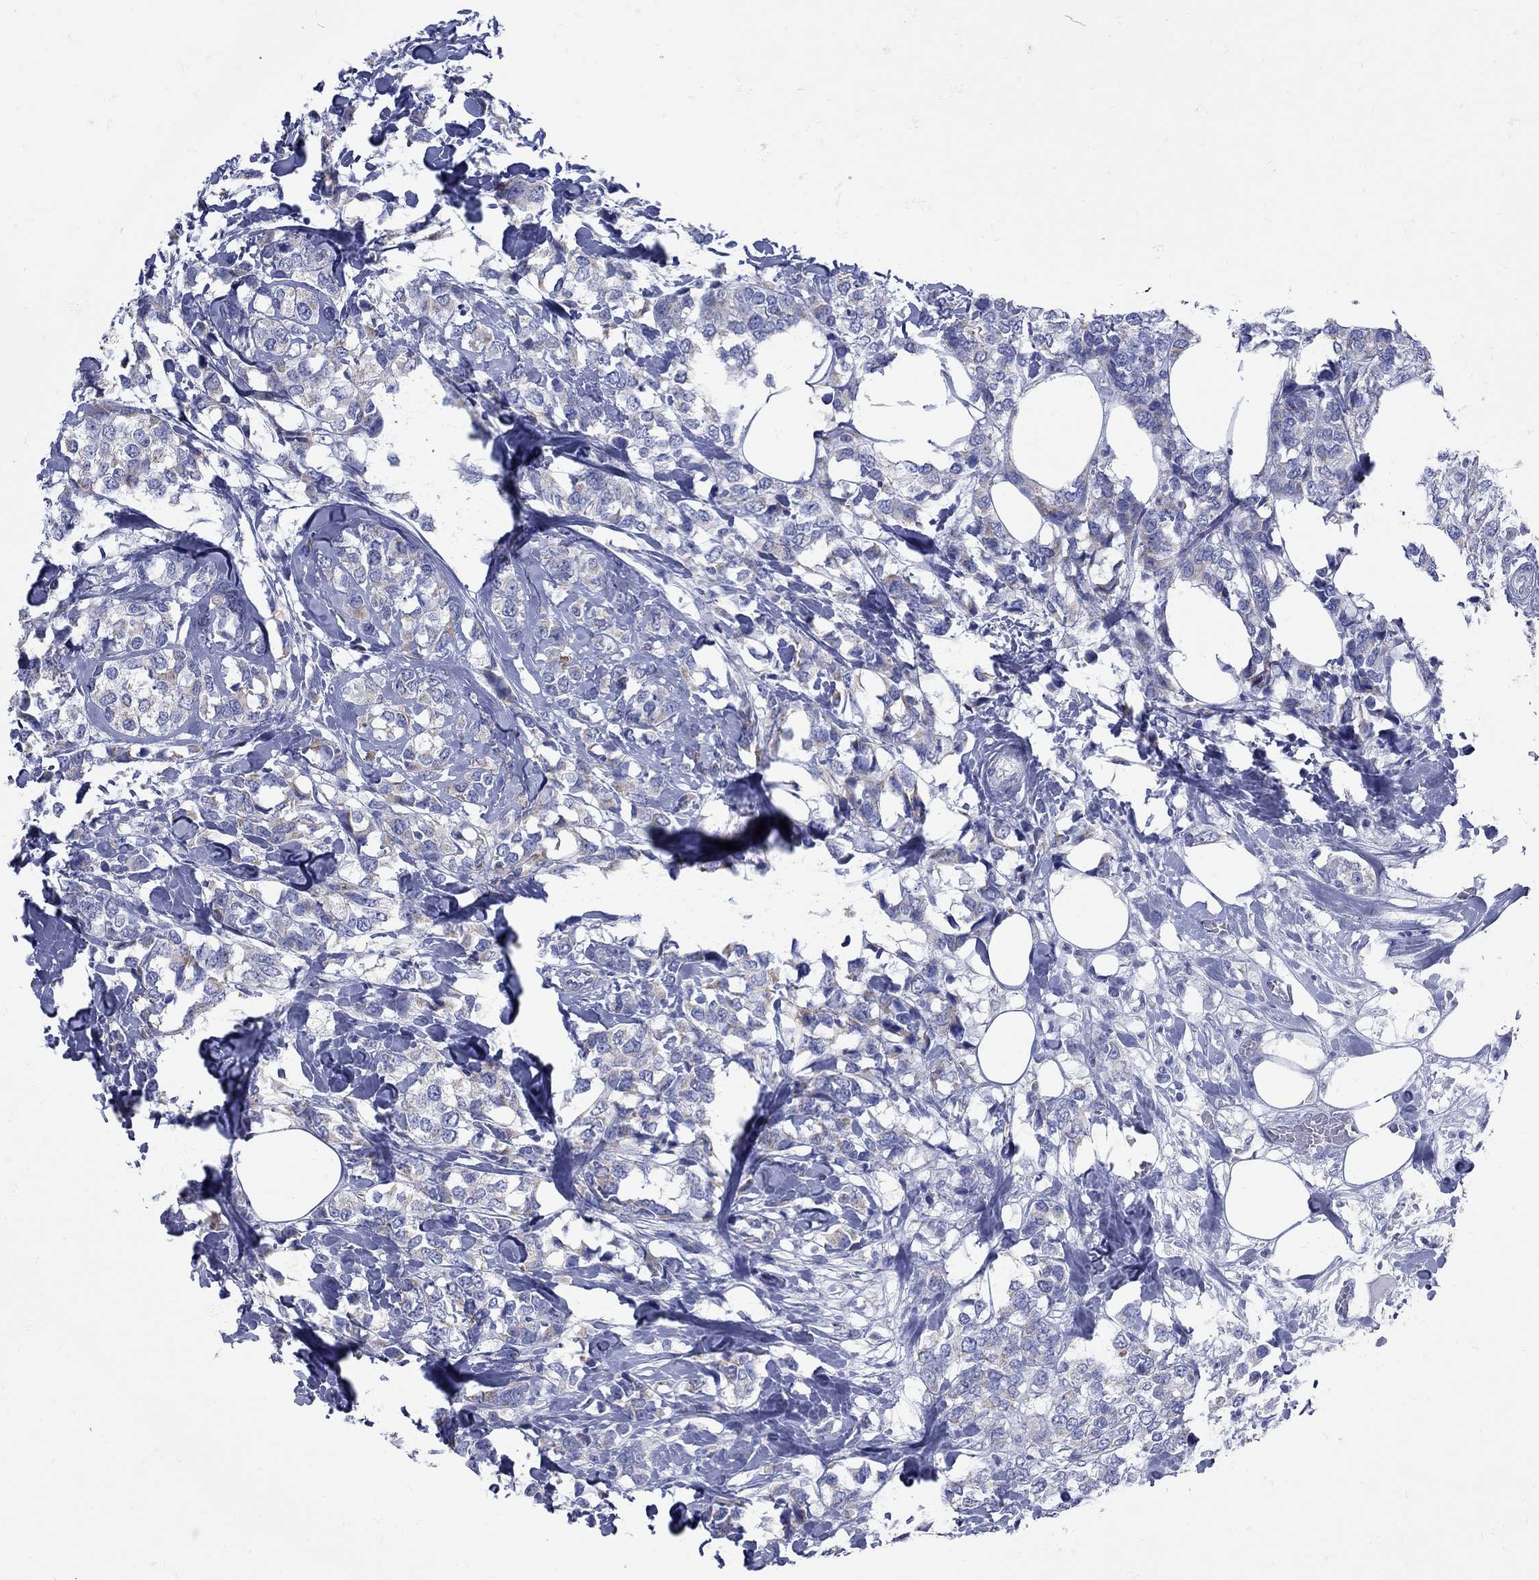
{"staining": {"intensity": "moderate", "quantity": "<25%", "location": "cytoplasmic/membranous"}, "tissue": "breast cancer", "cell_type": "Tumor cells", "image_type": "cancer", "snomed": [{"axis": "morphology", "description": "Lobular carcinoma"}, {"axis": "topography", "description": "Breast"}], "caption": "Lobular carcinoma (breast) stained with DAB (3,3'-diaminobenzidine) immunohistochemistry reveals low levels of moderate cytoplasmic/membranous positivity in about <25% of tumor cells.", "gene": "PDZD3", "patient": {"sex": "female", "age": 59}}